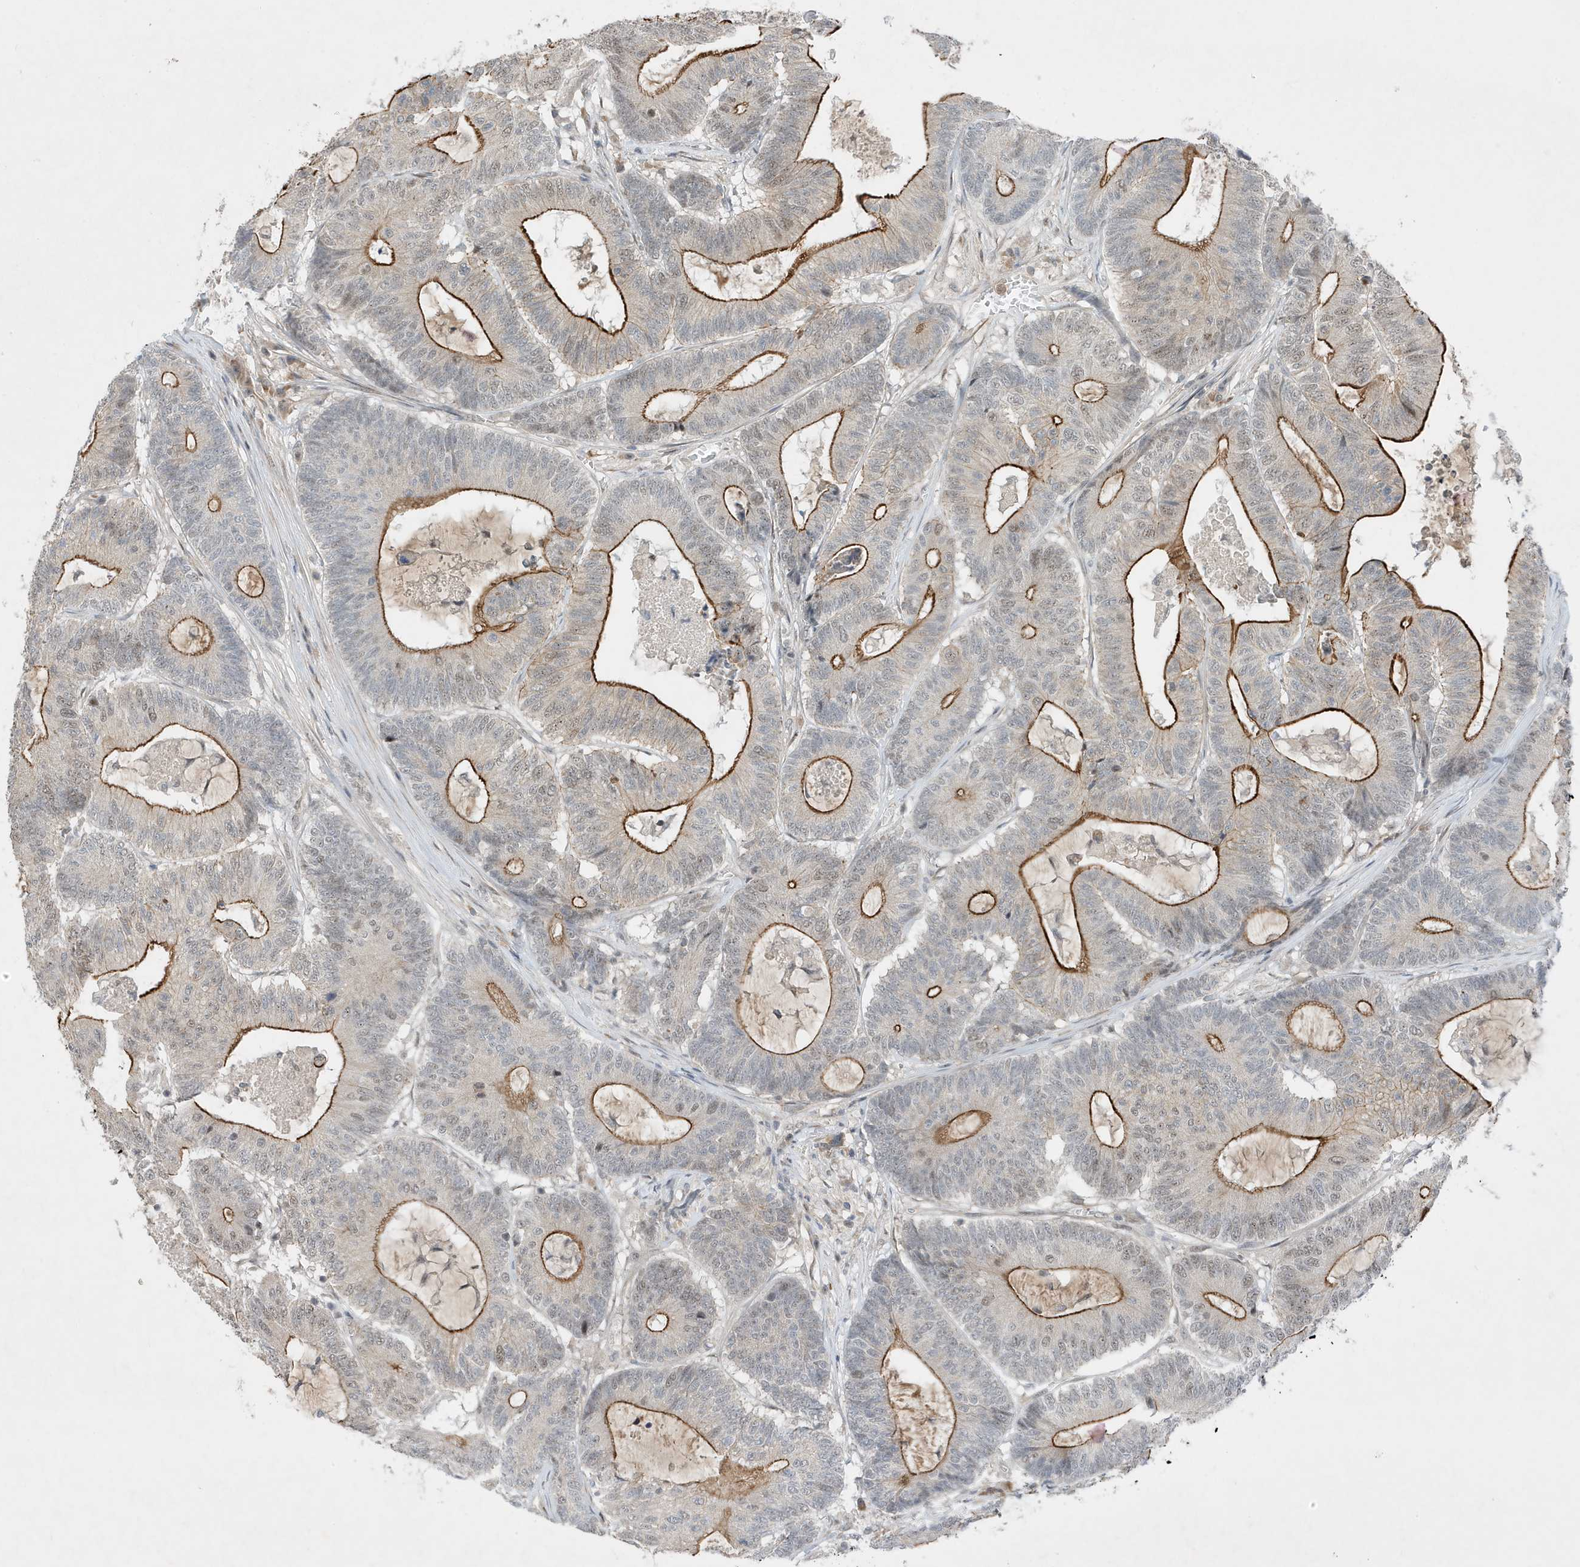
{"staining": {"intensity": "strong", "quantity": "25%-75%", "location": "cytoplasmic/membranous"}, "tissue": "colorectal cancer", "cell_type": "Tumor cells", "image_type": "cancer", "snomed": [{"axis": "morphology", "description": "Adenocarcinoma, NOS"}, {"axis": "topography", "description": "Colon"}], "caption": "Immunohistochemical staining of adenocarcinoma (colorectal) shows high levels of strong cytoplasmic/membranous protein positivity in about 25%-75% of tumor cells. The staining was performed using DAB (3,3'-diaminobenzidine) to visualize the protein expression in brown, while the nuclei were stained in blue with hematoxylin (Magnification: 20x).", "gene": "MAST3", "patient": {"sex": "female", "age": 84}}